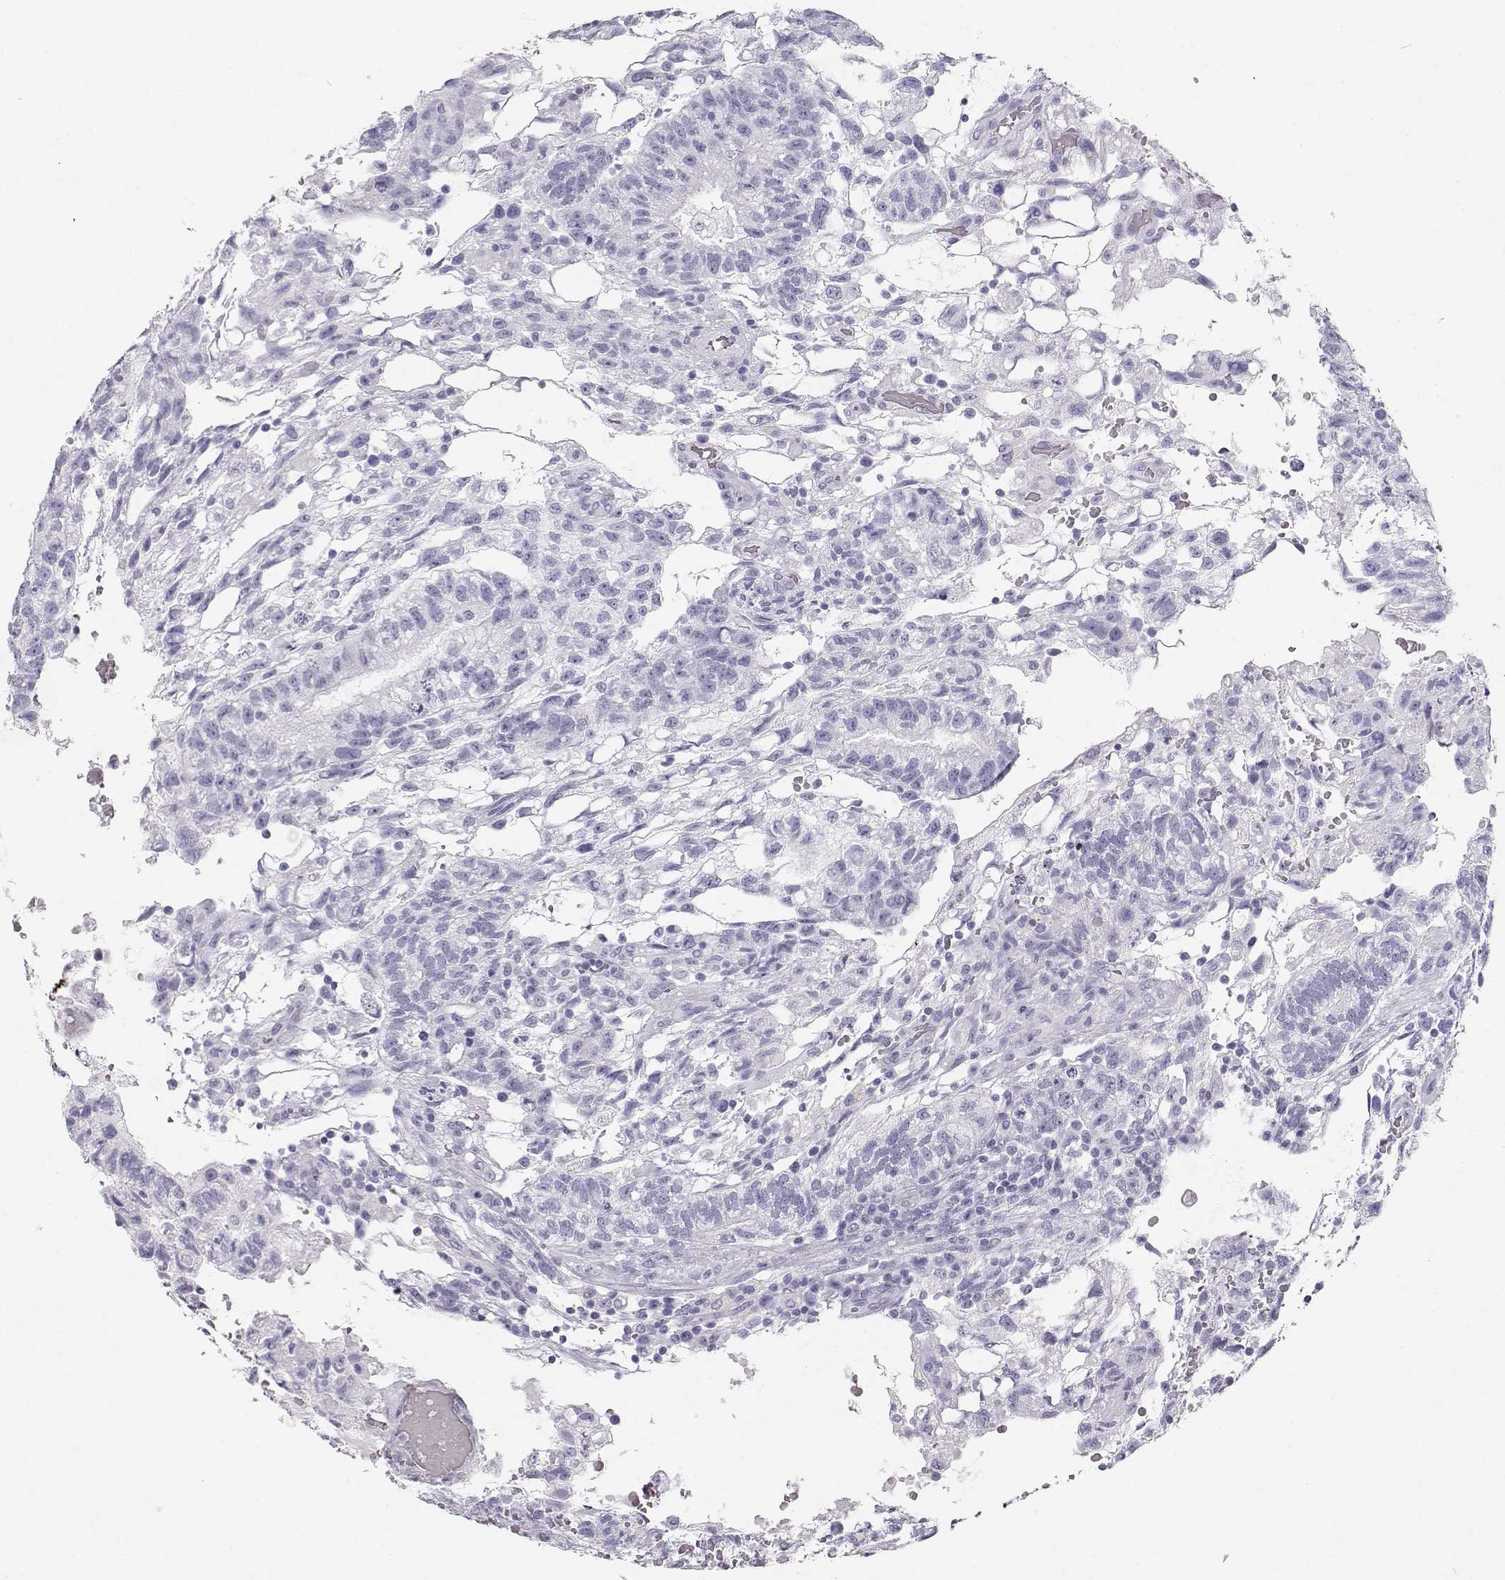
{"staining": {"intensity": "negative", "quantity": "none", "location": "none"}, "tissue": "testis cancer", "cell_type": "Tumor cells", "image_type": "cancer", "snomed": [{"axis": "morphology", "description": "Carcinoma, Embryonal, NOS"}, {"axis": "topography", "description": "Testis"}], "caption": "This is an immunohistochemistry image of human testis cancer (embryonal carcinoma). There is no staining in tumor cells.", "gene": "MAGEC1", "patient": {"sex": "male", "age": 32}}